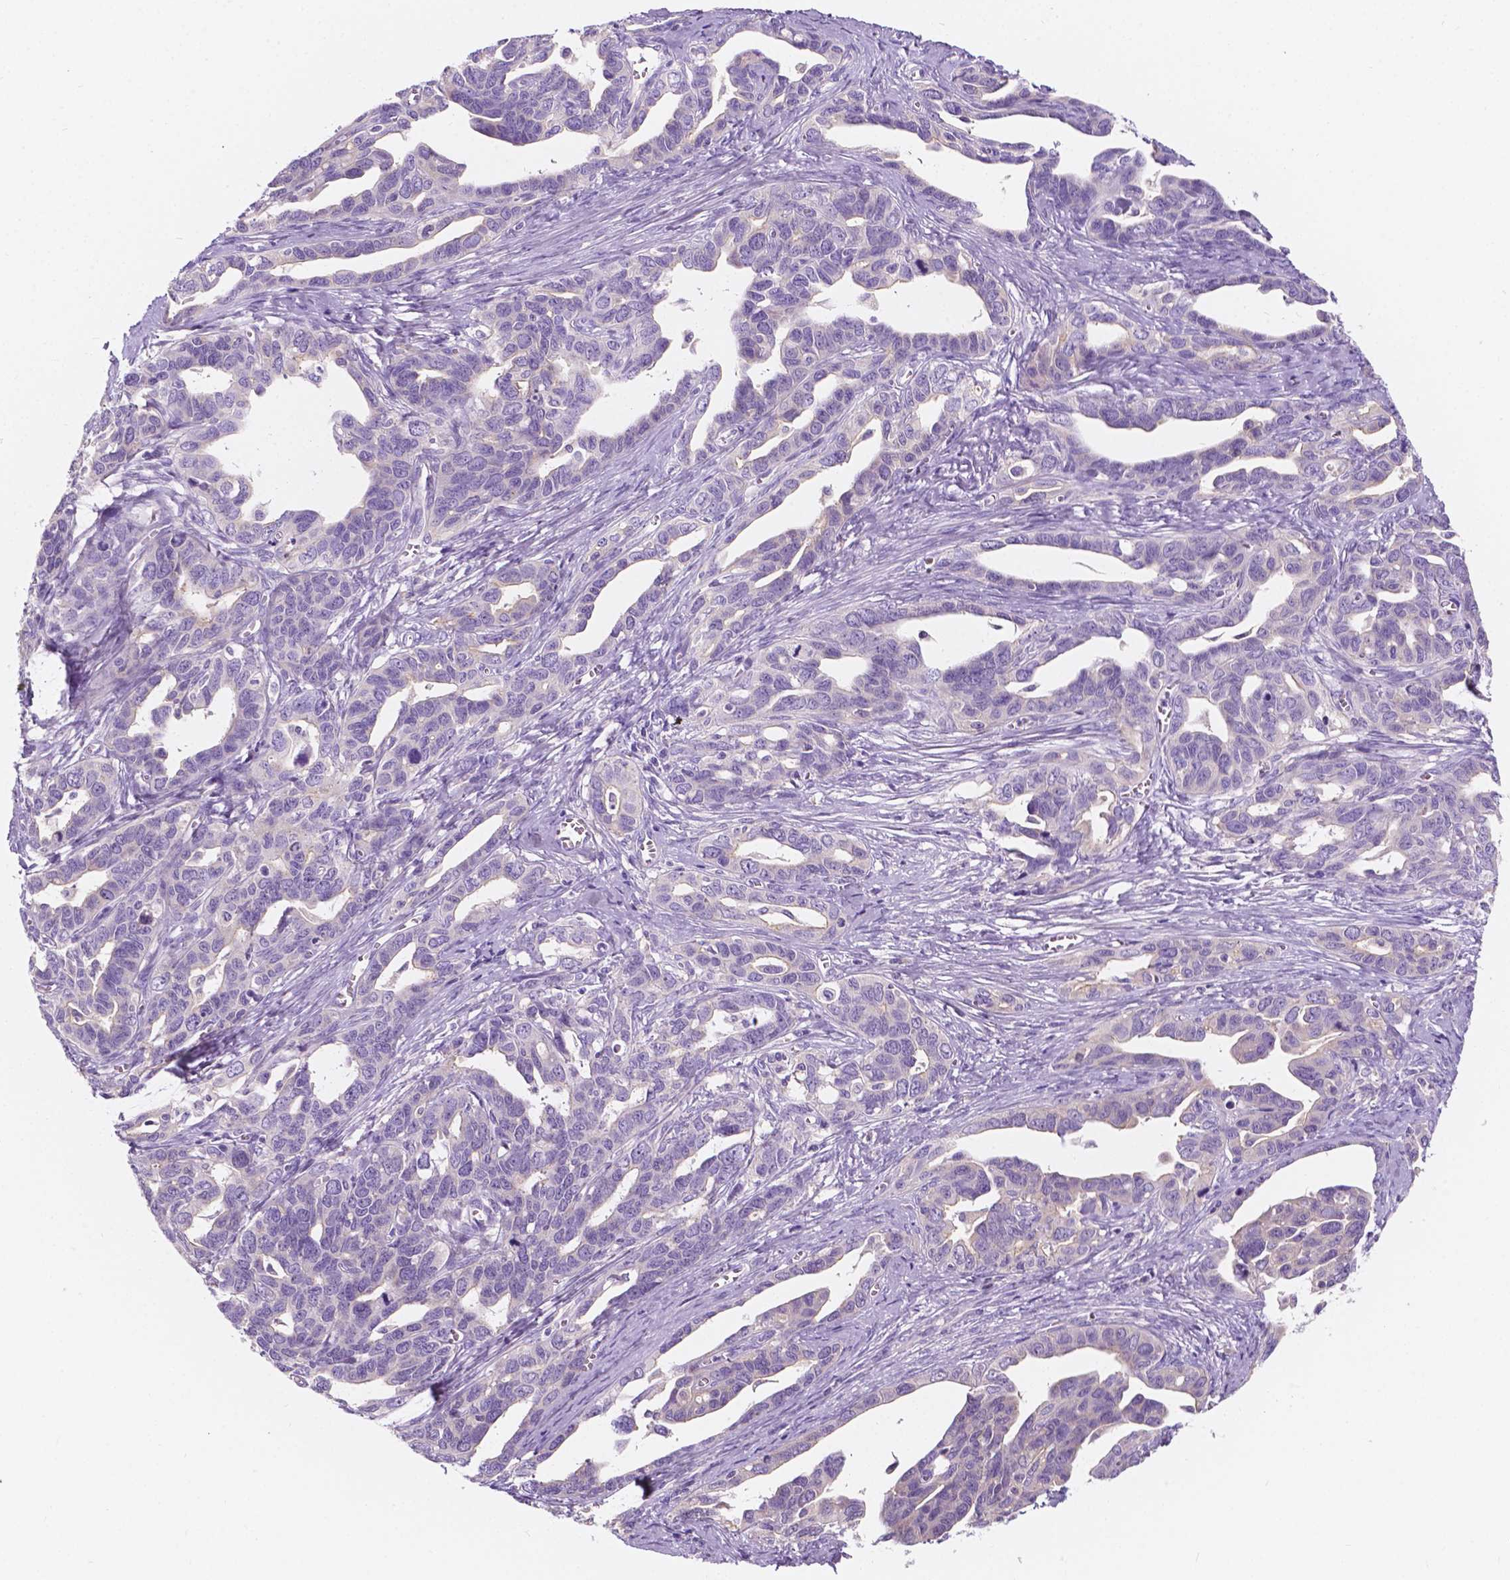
{"staining": {"intensity": "negative", "quantity": "none", "location": "none"}, "tissue": "ovarian cancer", "cell_type": "Tumor cells", "image_type": "cancer", "snomed": [{"axis": "morphology", "description": "Cystadenocarcinoma, serous, NOS"}, {"axis": "topography", "description": "Ovary"}], "caption": "The image demonstrates no staining of tumor cells in serous cystadenocarcinoma (ovarian). Nuclei are stained in blue.", "gene": "SIRT2", "patient": {"sex": "female", "age": 69}}